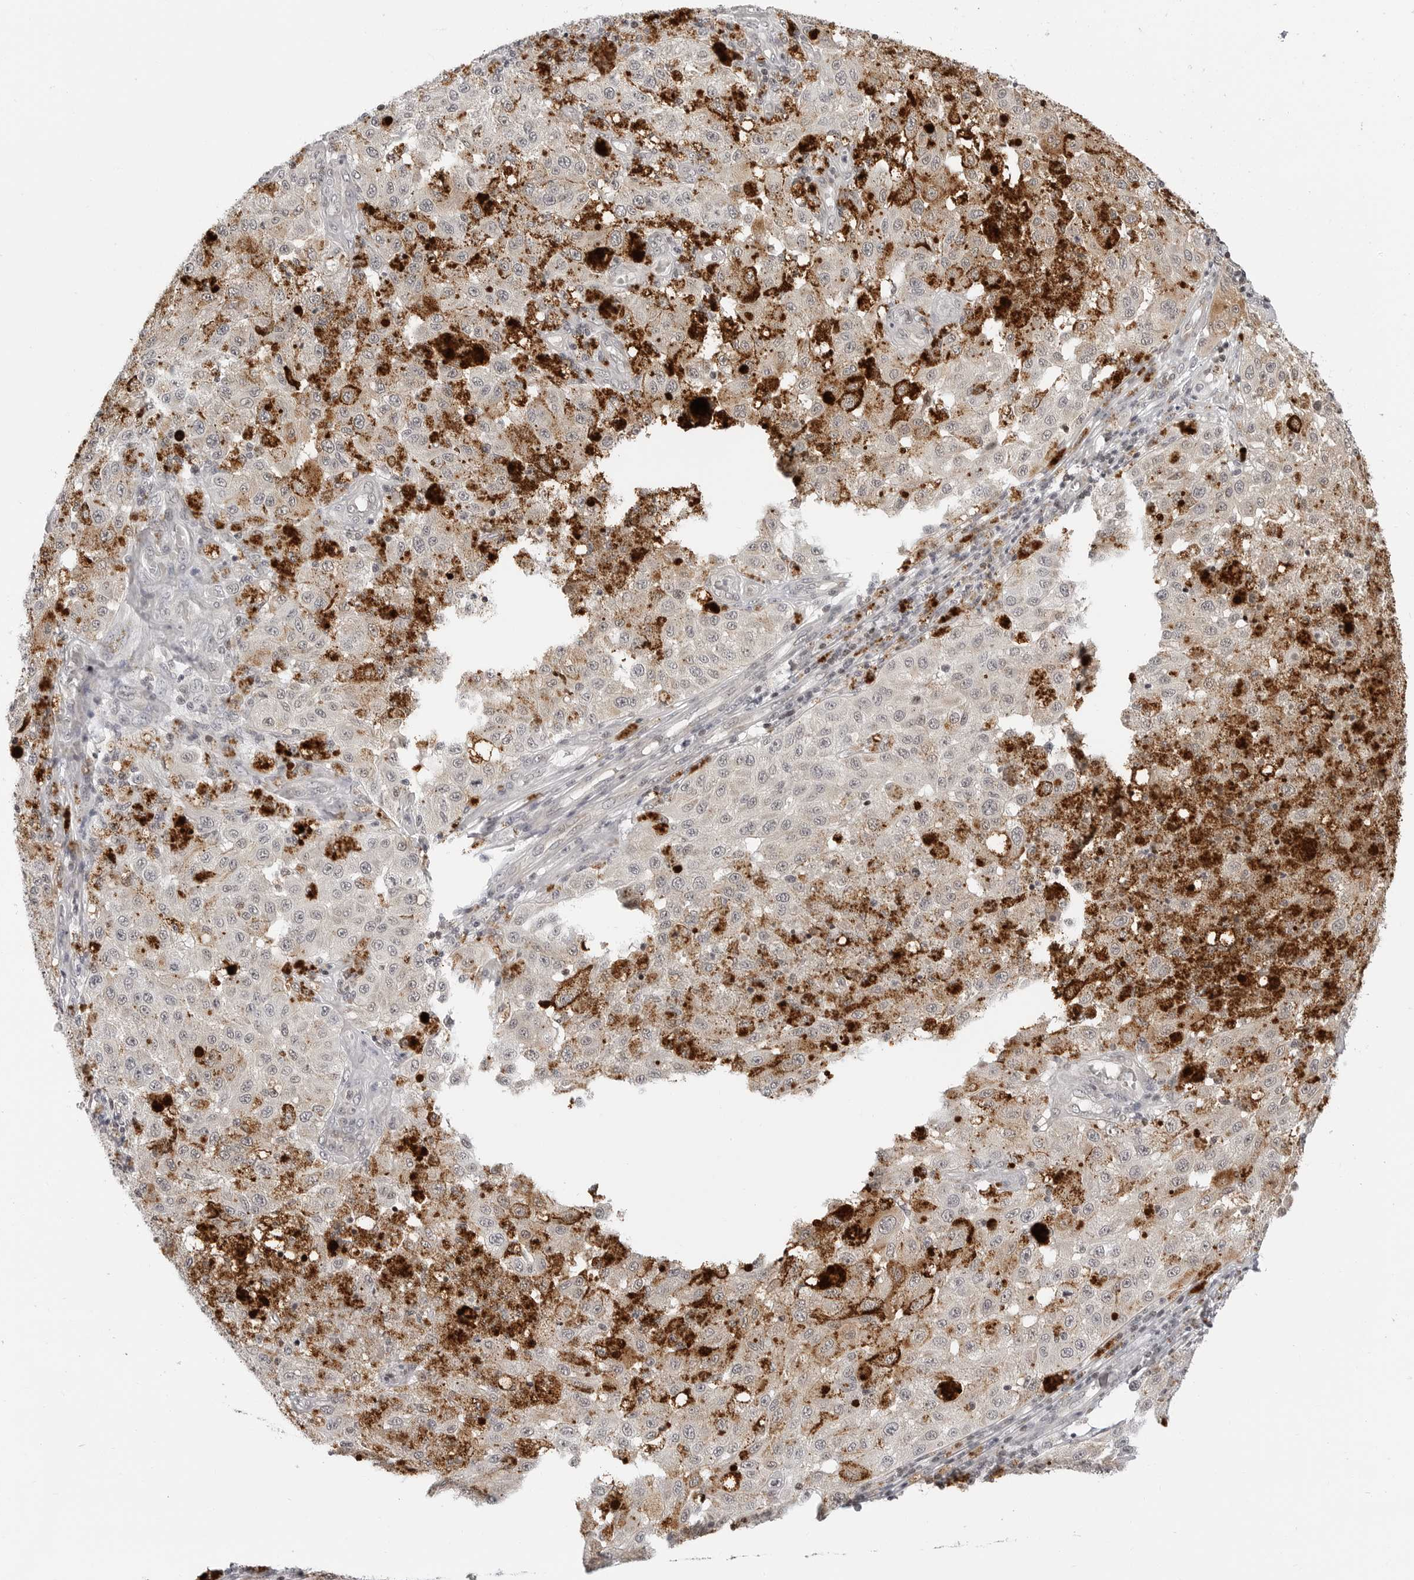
{"staining": {"intensity": "negative", "quantity": "none", "location": "none"}, "tissue": "melanoma", "cell_type": "Tumor cells", "image_type": "cancer", "snomed": [{"axis": "morphology", "description": "Malignant melanoma, NOS"}, {"axis": "topography", "description": "Skin"}], "caption": "Photomicrograph shows no significant protein expression in tumor cells of malignant melanoma.", "gene": "C8orf33", "patient": {"sex": "female", "age": 64}}